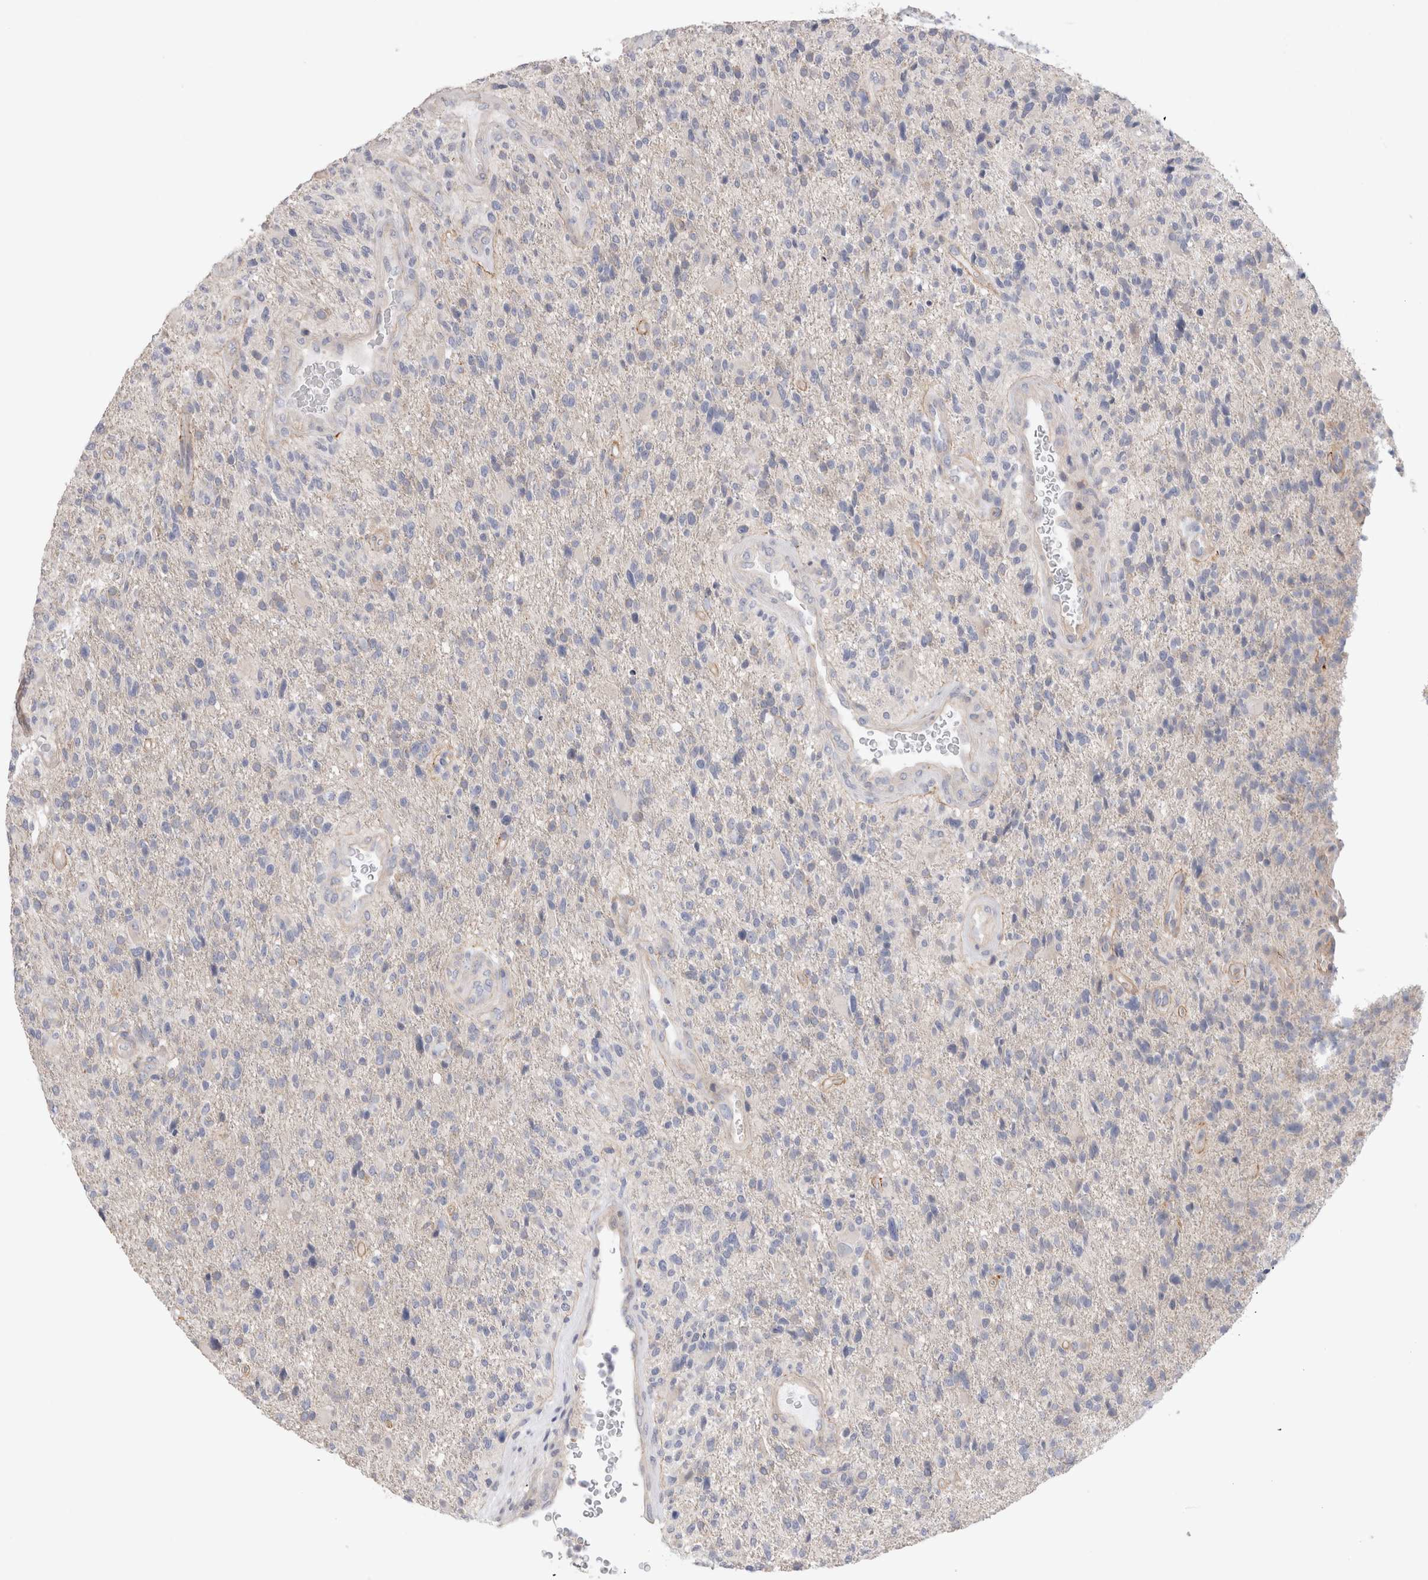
{"staining": {"intensity": "negative", "quantity": "none", "location": "none"}, "tissue": "glioma", "cell_type": "Tumor cells", "image_type": "cancer", "snomed": [{"axis": "morphology", "description": "Glioma, malignant, High grade"}, {"axis": "topography", "description": "Brain"}], "caption": "Immunohistochemistry micrograph of malignant glioma (high-grade) stained for a protein (brown), which reveals no positivity in tumor cells. (DAB IHC visualized using brightfield microscopy, high magnification).", "gene": "DMD", "patient": {"sex": "male", "age": 72}}